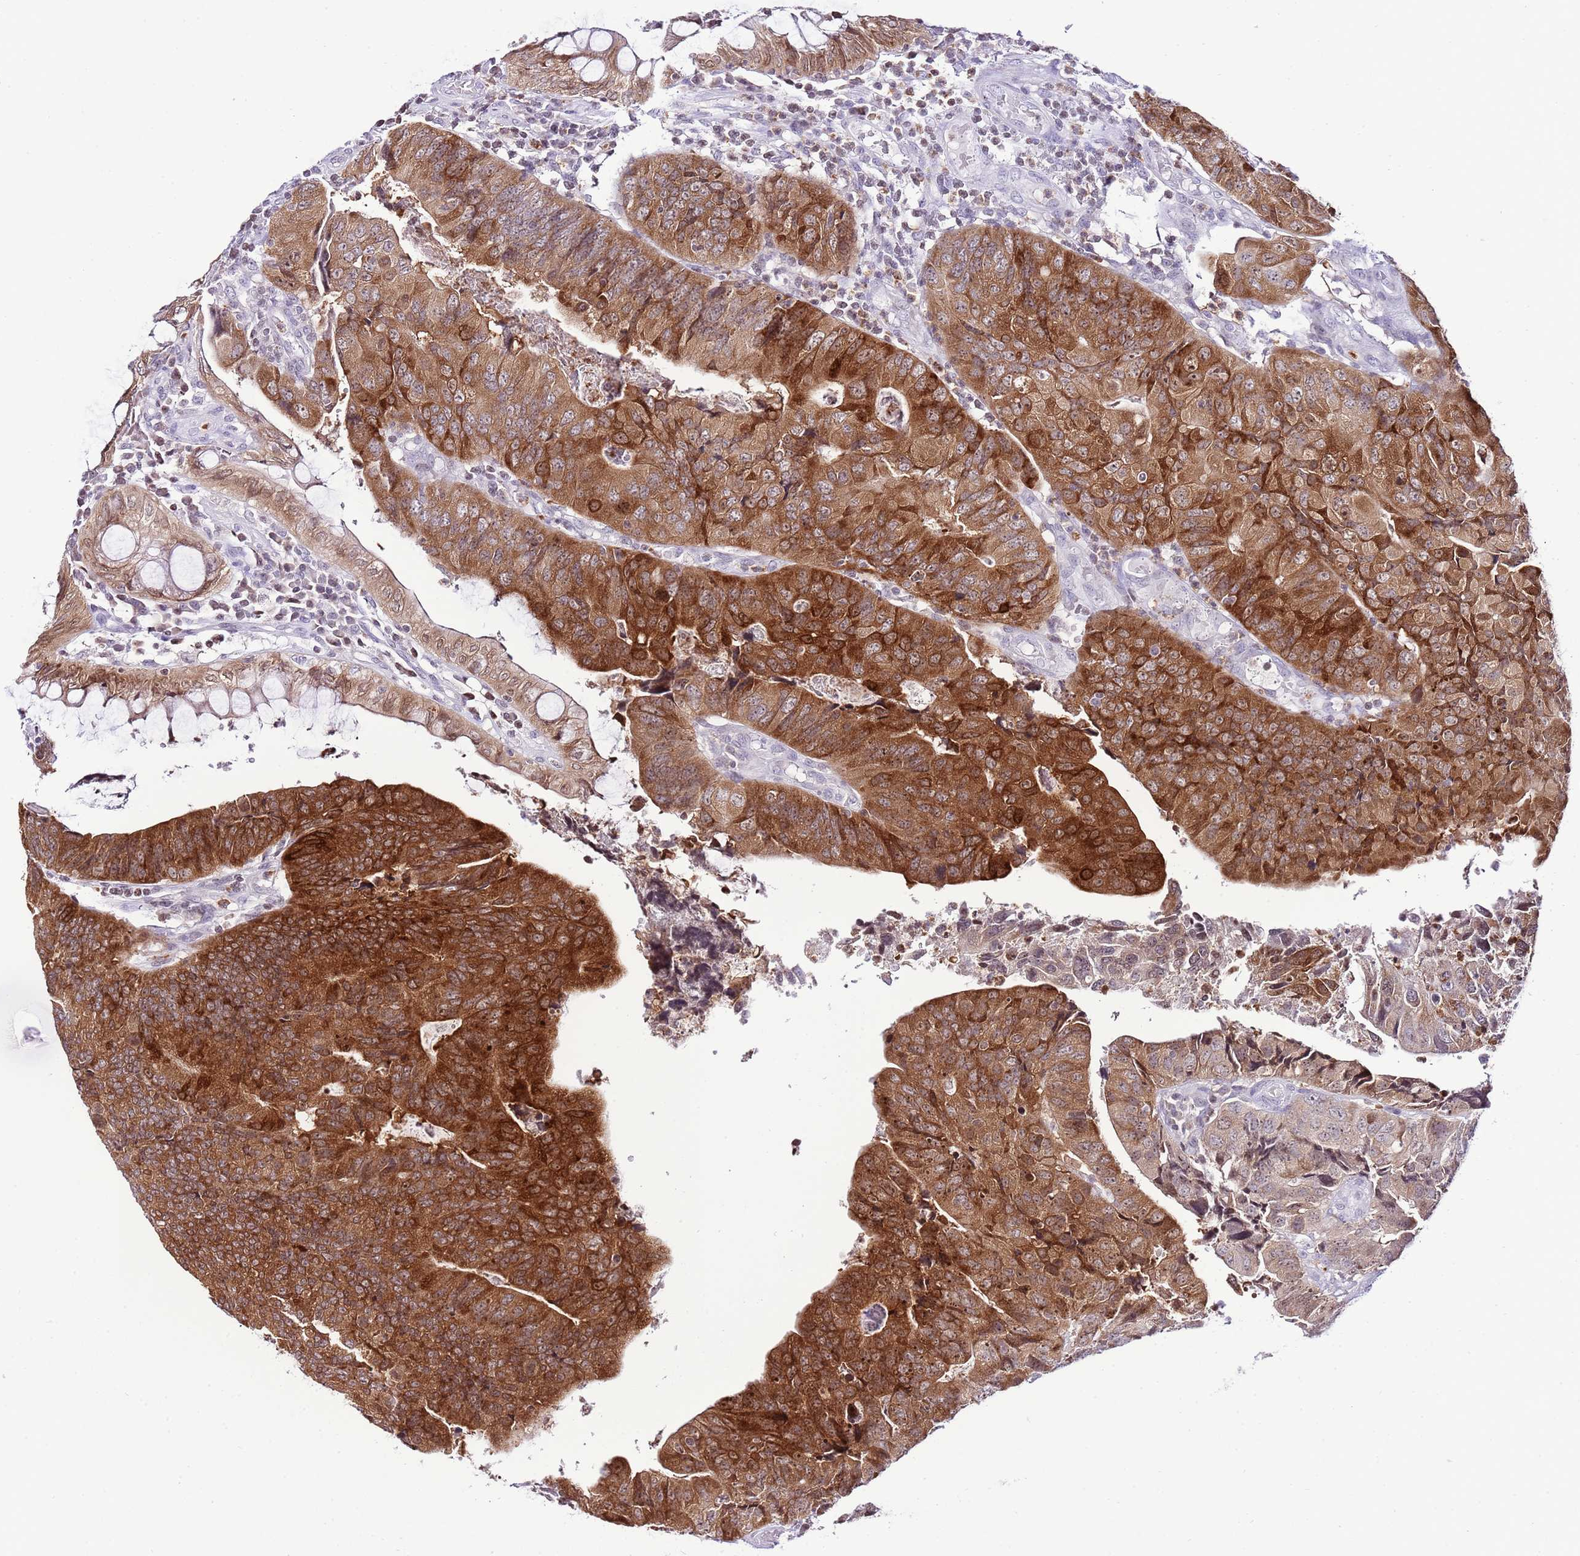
{"staining": {"intensity": "strong", "quantity": ">75%", "location": "cytoplasmic/membranous,nuclear"}, "tissue": "colorectal cancer", "cell_type": "Tumor cells", "image_type": "cancer", "snomed": [{"axis": "morphology", "description": "Adenocarcinoma, NOS"}, {"axis": "topography", "description": "Colon"}], "caption": "Strong cytoplasmic/membranous and nuclear staining for a protein is seen in about >75% of tumor cells of colorectal cancer (adenocarcinoma) using immunohistochemistry (IHC).", "gene": "PRR15", "patient": {"sex": "female", "age": 67}}